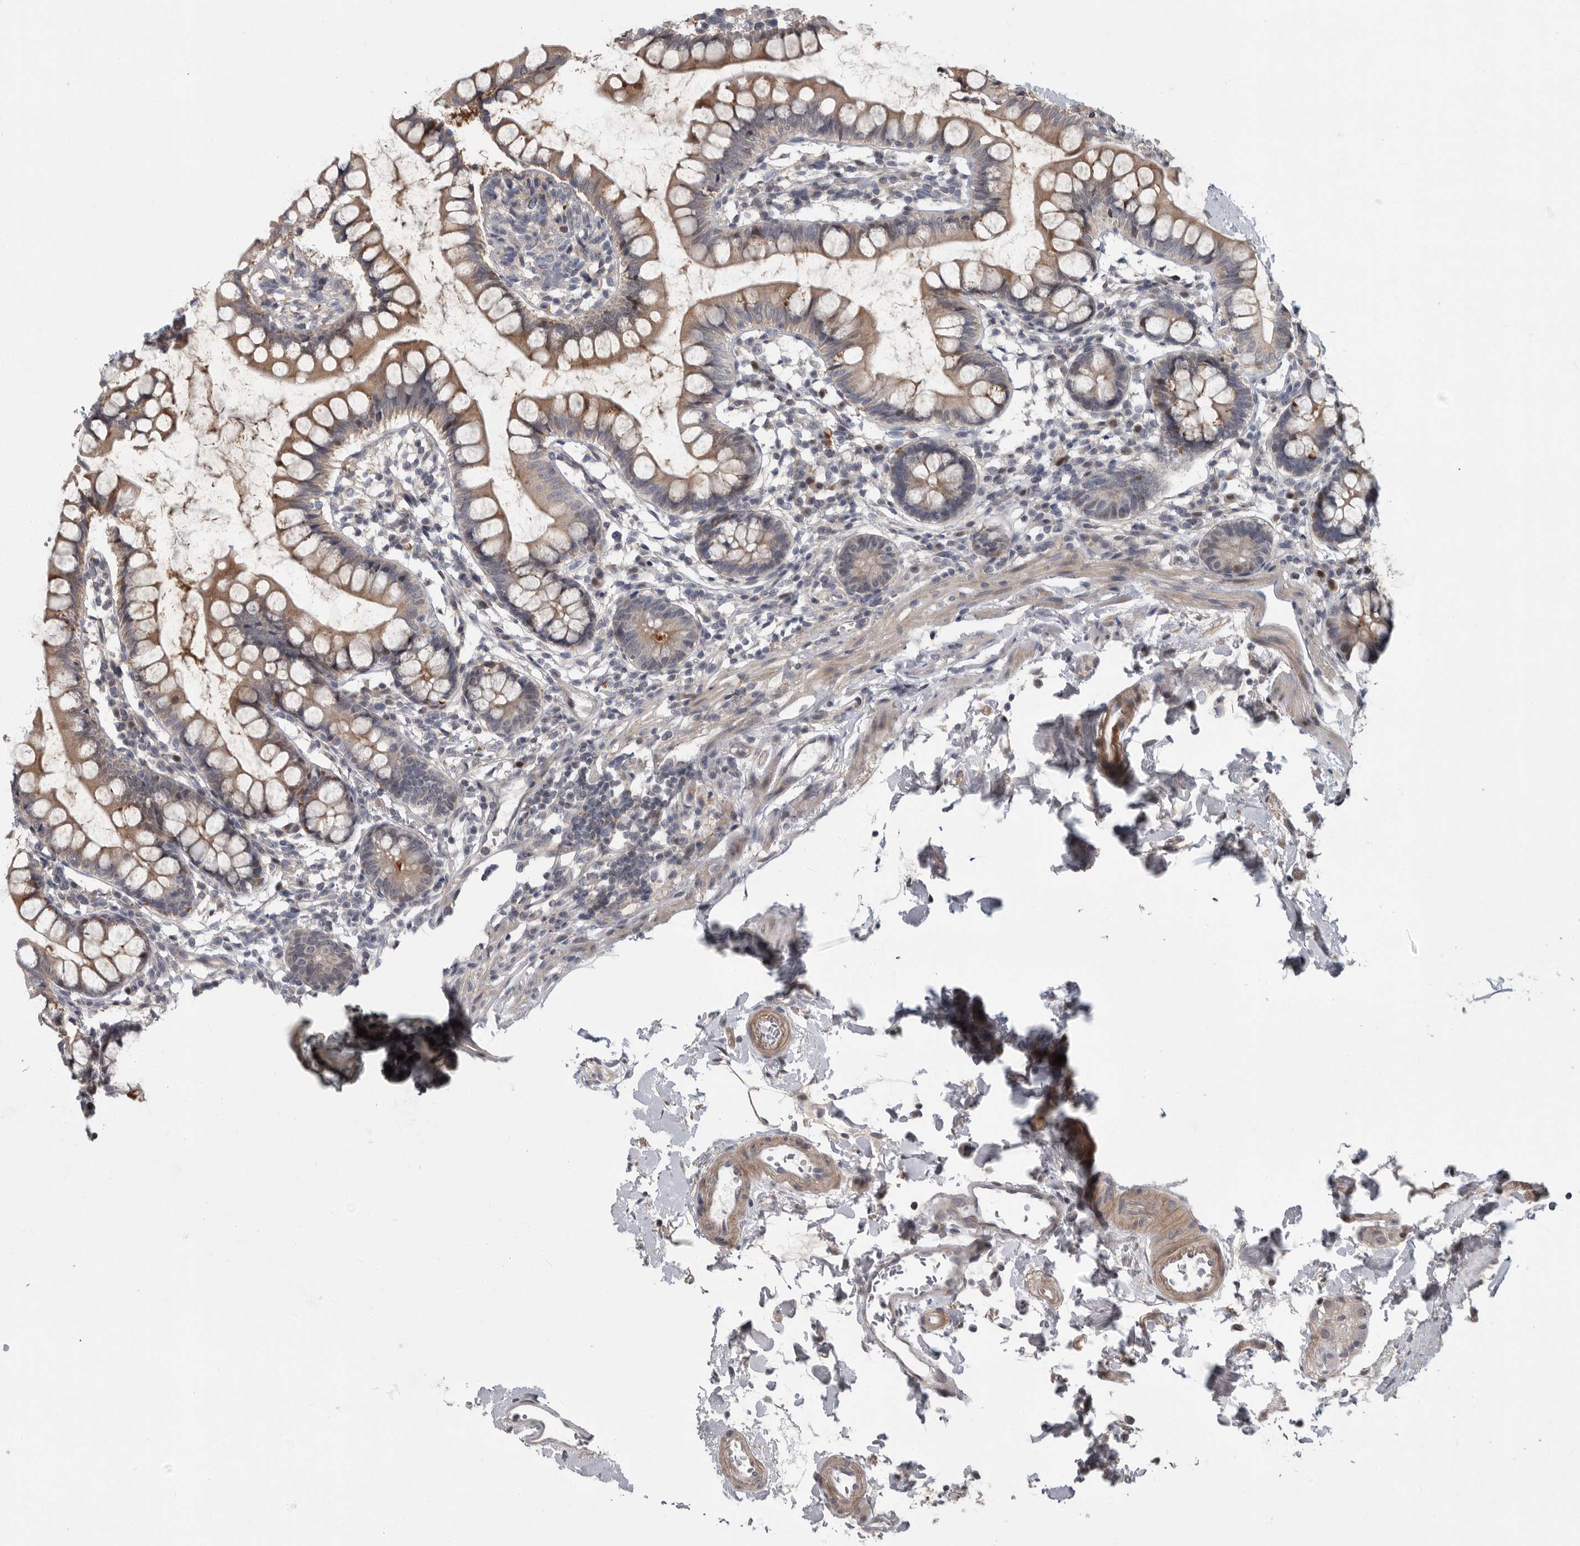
{"staining": {"intensity": "moderate", "quantity": ">75%", "location": "cytoplasmic/membranous"}, "tissue": "small intestine", "cell_type": "Glandular cells", "image_type": "normal", "snomed": [{"axis": "morphology", "description": "Normal tissue, NOS"}, {"axis": "topography", "description": "Small intestine"}], "caption": "Immunohistochemistry (IHC) (DAB) staining of benign human small intestine exhibits moderate cytoplasmic/membranous protein positivity in approximately >75% of glandular cells.", "gene": "PDE7A", "patient": {"sex": "female", "age": 84}}